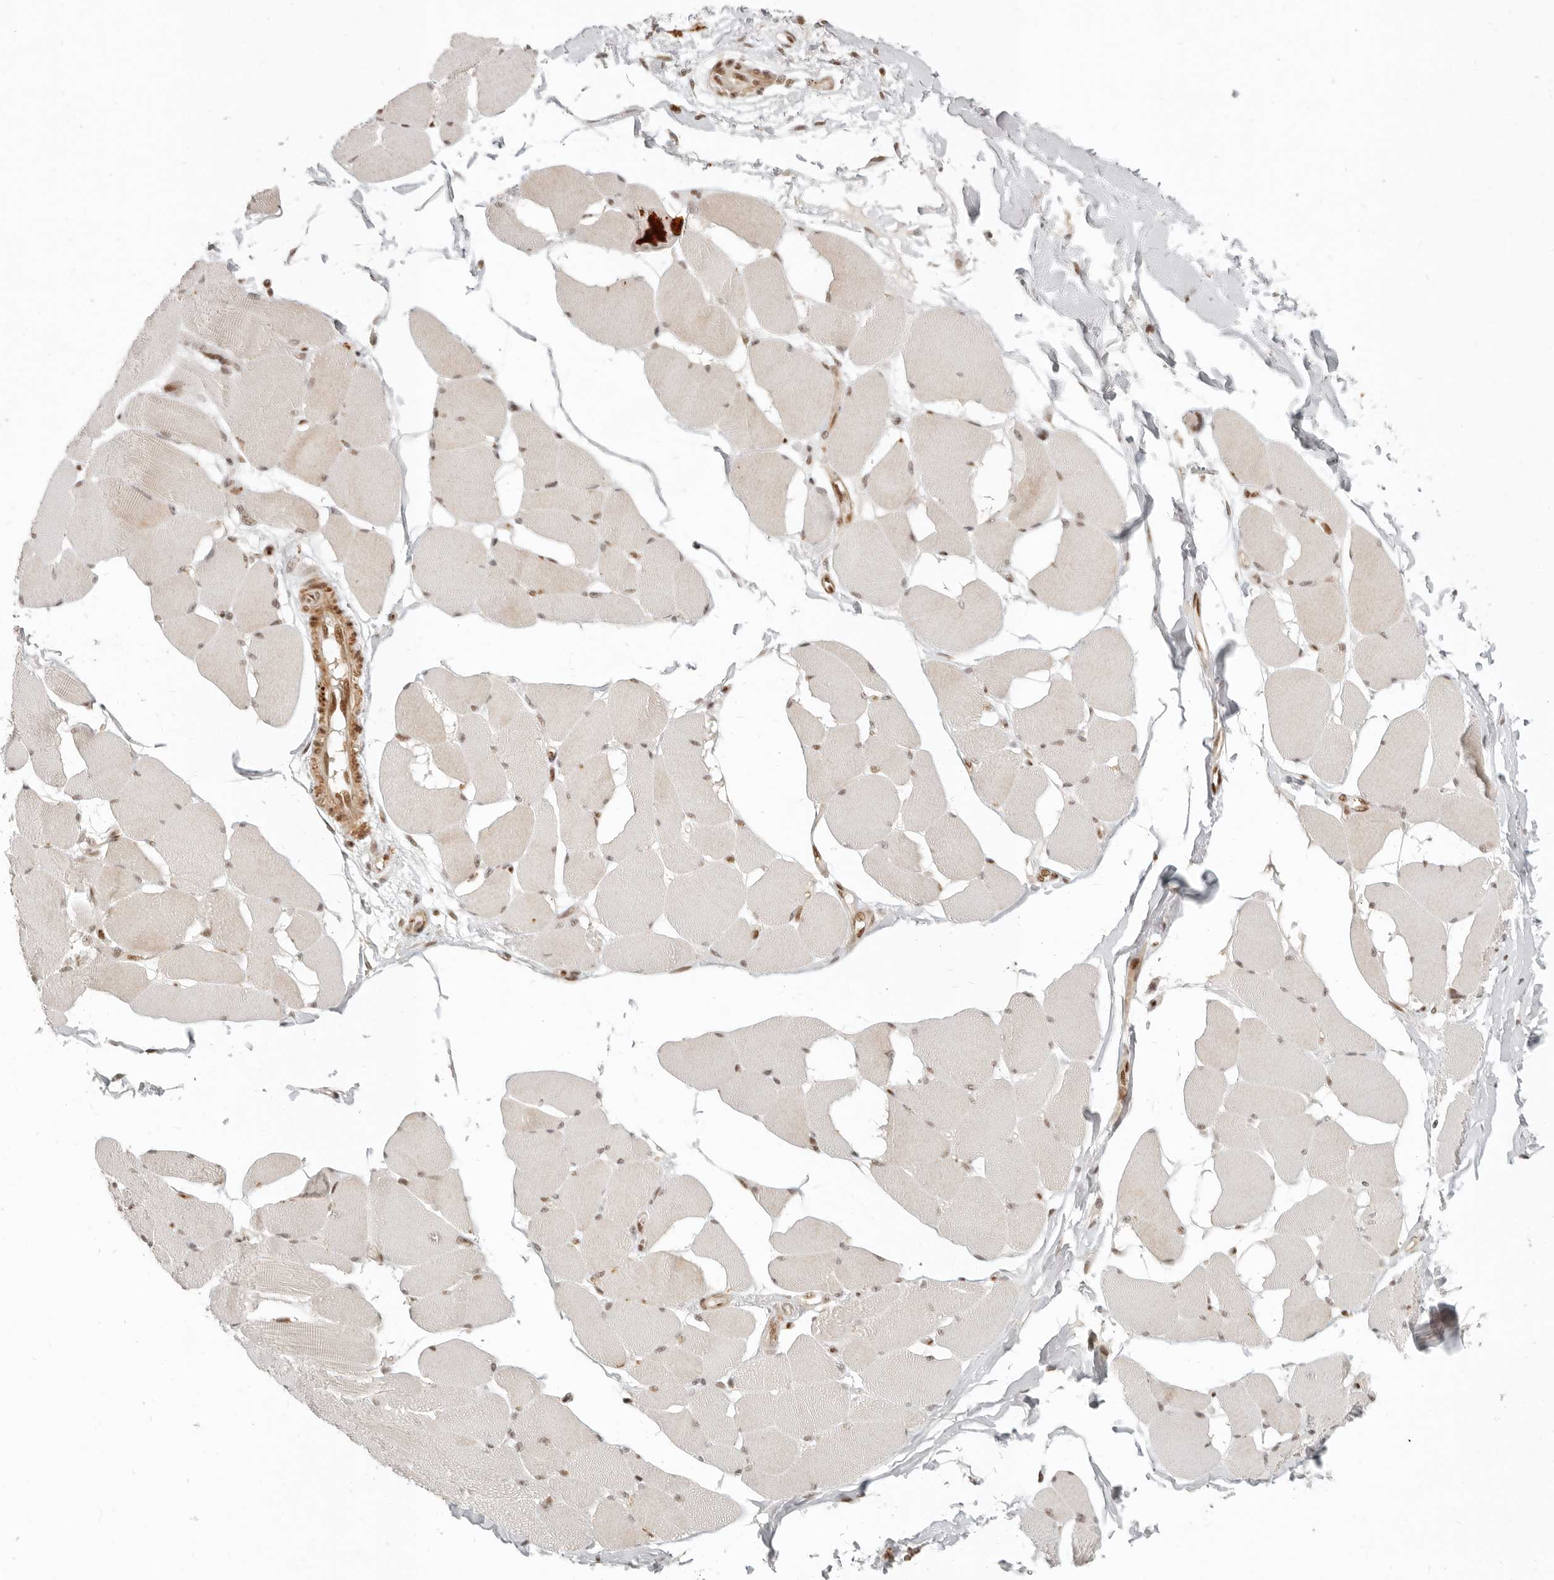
{"staining": {"intensity": "moderate", "quantity": "25%-75%", "location": "cytoplasmic/membranous,nuclear"}, "tissue": "skeletal muscle", "cell_type": "Myocytes", "image_type": "normal", "snomed": [{"axis": "morphology", "description": "Normal tissue, NOS"}, {"axis": "topography", "description": "Skin"}, {"axis": "topography", "description": "Skeletal muscle"}], "caption": "Immunohistochemistry image of unremarkable skeletal muscle: skeletal muscle stained using immunohistochemistry exhibits medium levels of moderate protein expression localized specifically in the cytoplasmic/membranous,nuclear of myocytes, appearing as a cytoplasmic/membranous,nuclear brown color.", "gene": "GABPA", "patient": {"sex": "male", "age": 83}}